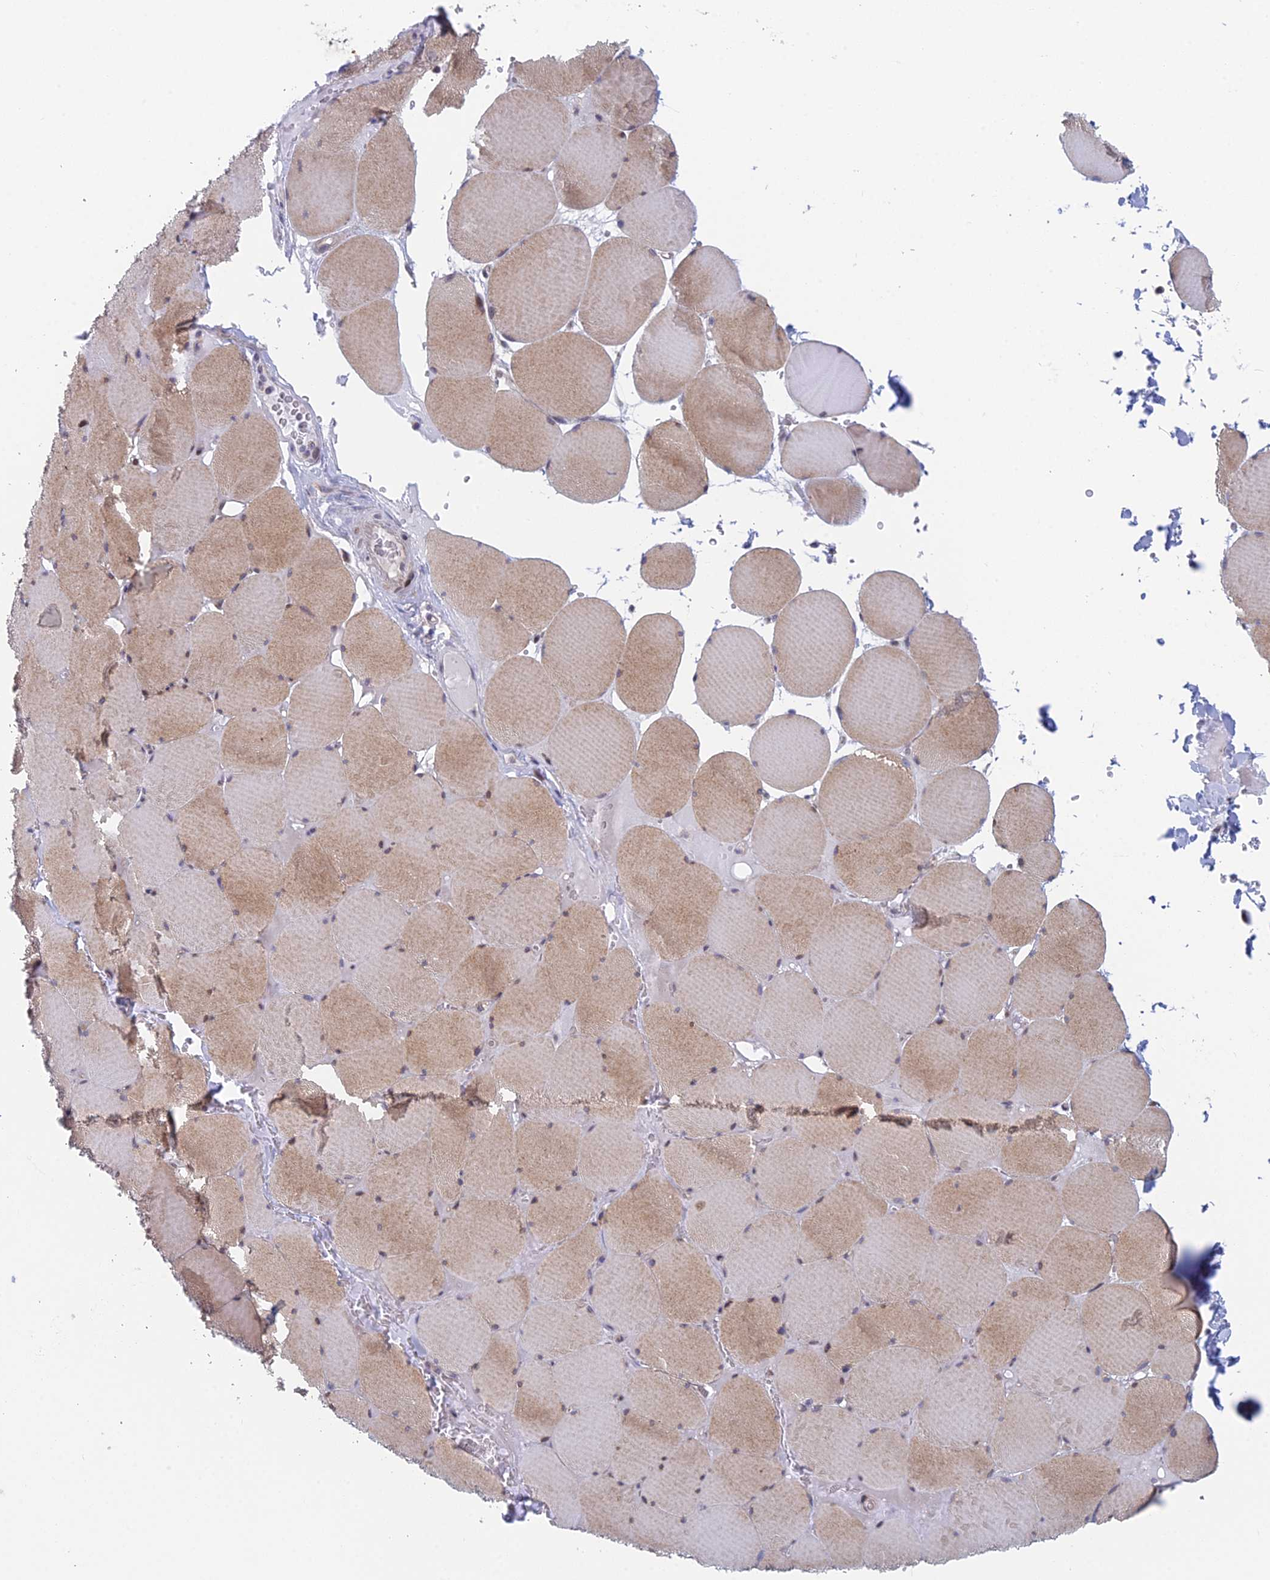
{"staining": {"intensity": "weak", "quantity": "25%-75%", "location": "cytoplasmic/membranous"}, "tissue": "skeletal muscle", "cell_type": "Myocytes", "image_type": "normal", "snomed": [{"axis": "morphology", "description": "Normal tissue, NOS"}, {"axis": "topography", "description": "Skeletal muscle"}, {"axis": "topography", "description": "Head-Neck"}], "caption": "Protein expression by immunohistochemistry displays weak cytoplasmic/membranous staining in about 25%-75% of myocytes in normal skeletal muscle. (Brightfield microscopy of DAB IHC at high magnification).", "gene": "PPP1R26", "patient": {"sex": "male", "age": 66}}